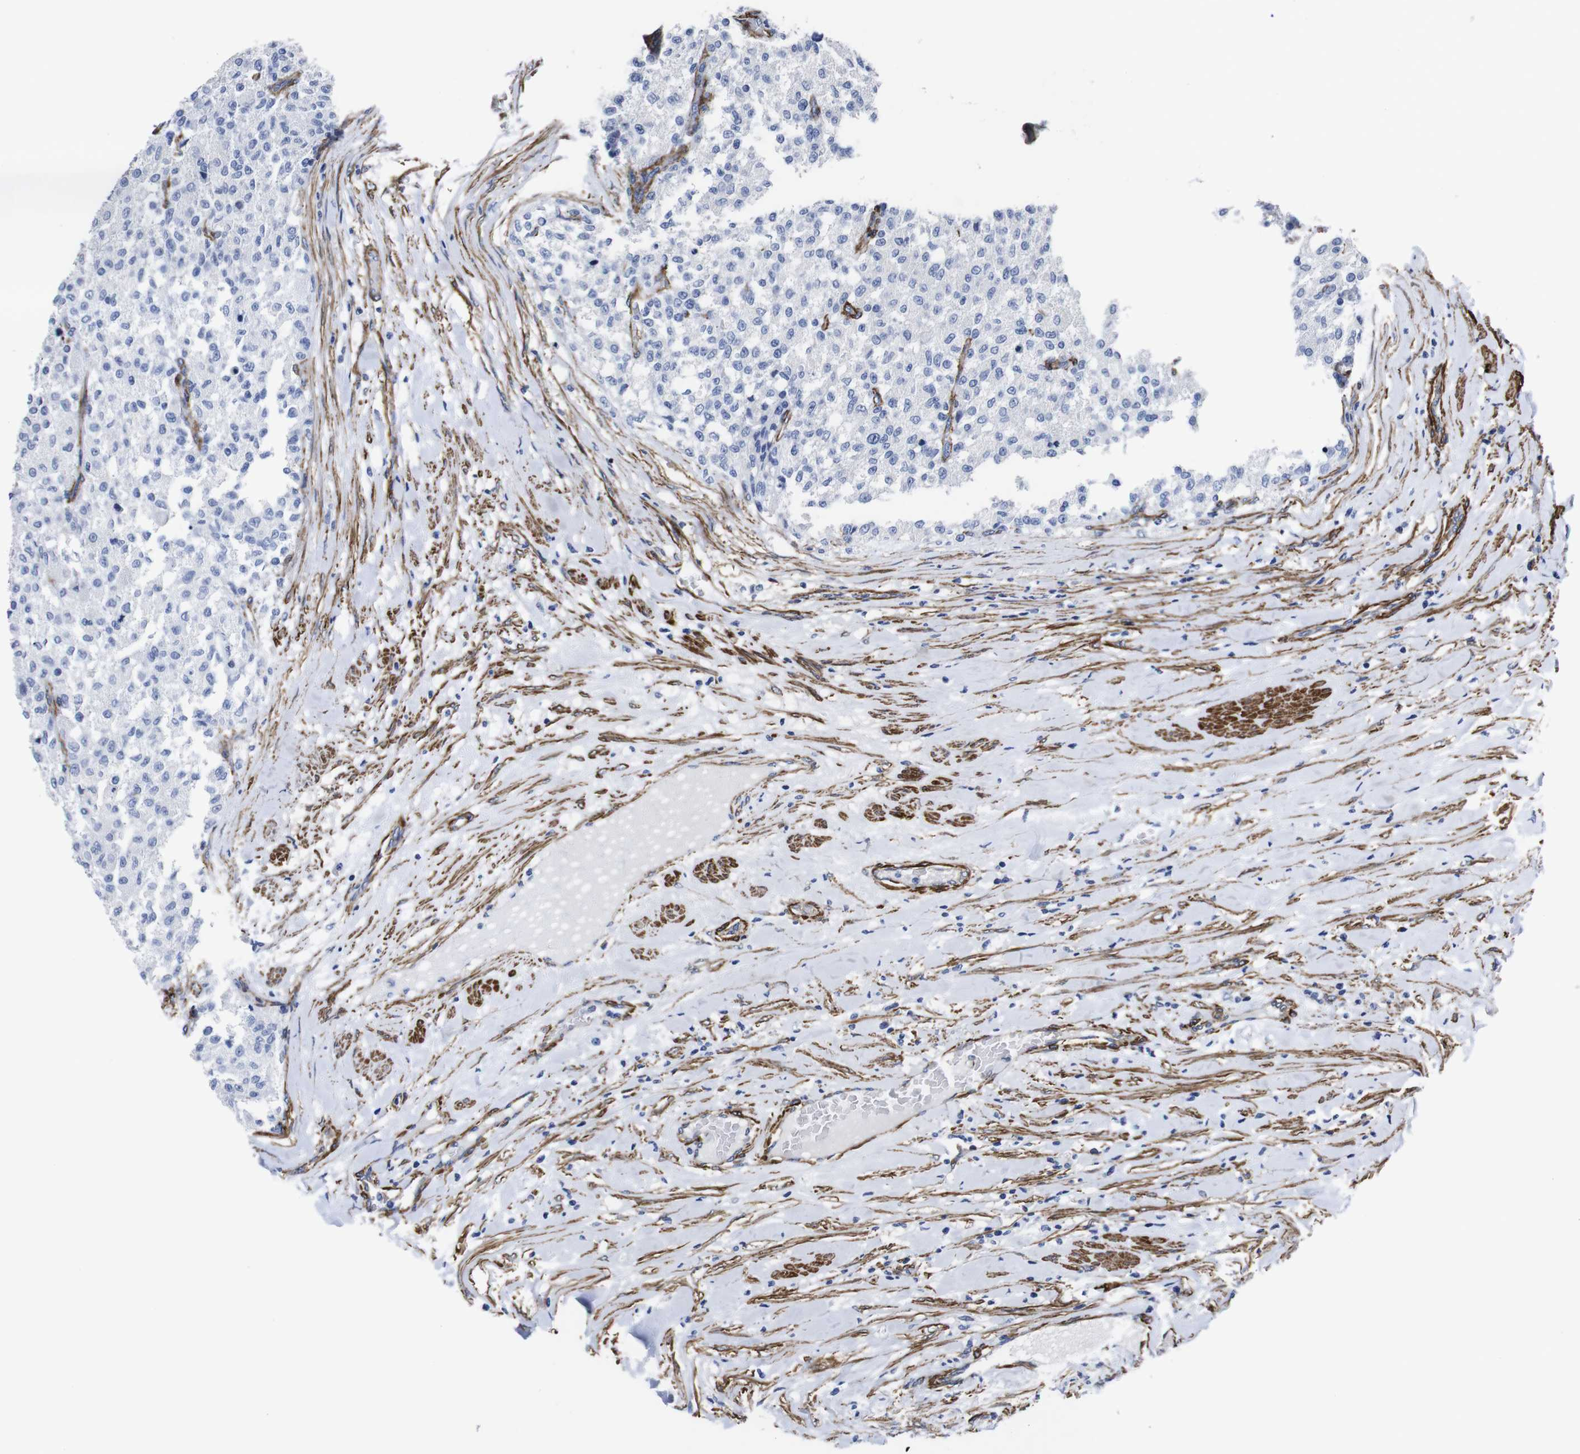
{"staining": {"intensity": "negative", "quantity": "none", "location": "none"}, "tissue": "testis cancer", "cell_type": "Tumor cells", "image_type": "cancer", "snomed": [{"axis": "morphology", "description": "Seminoma, NOS"}, {"axis": "topography", "description": "Testis"}], "caption": "DAB (3,3'-diaminobenzidine) immunohistochemical staining of human seminoma (testis) reveals no significant expression in tumor cells.", "gene": "WNT10A", "patient": {"sex": "male", "age": 59}}